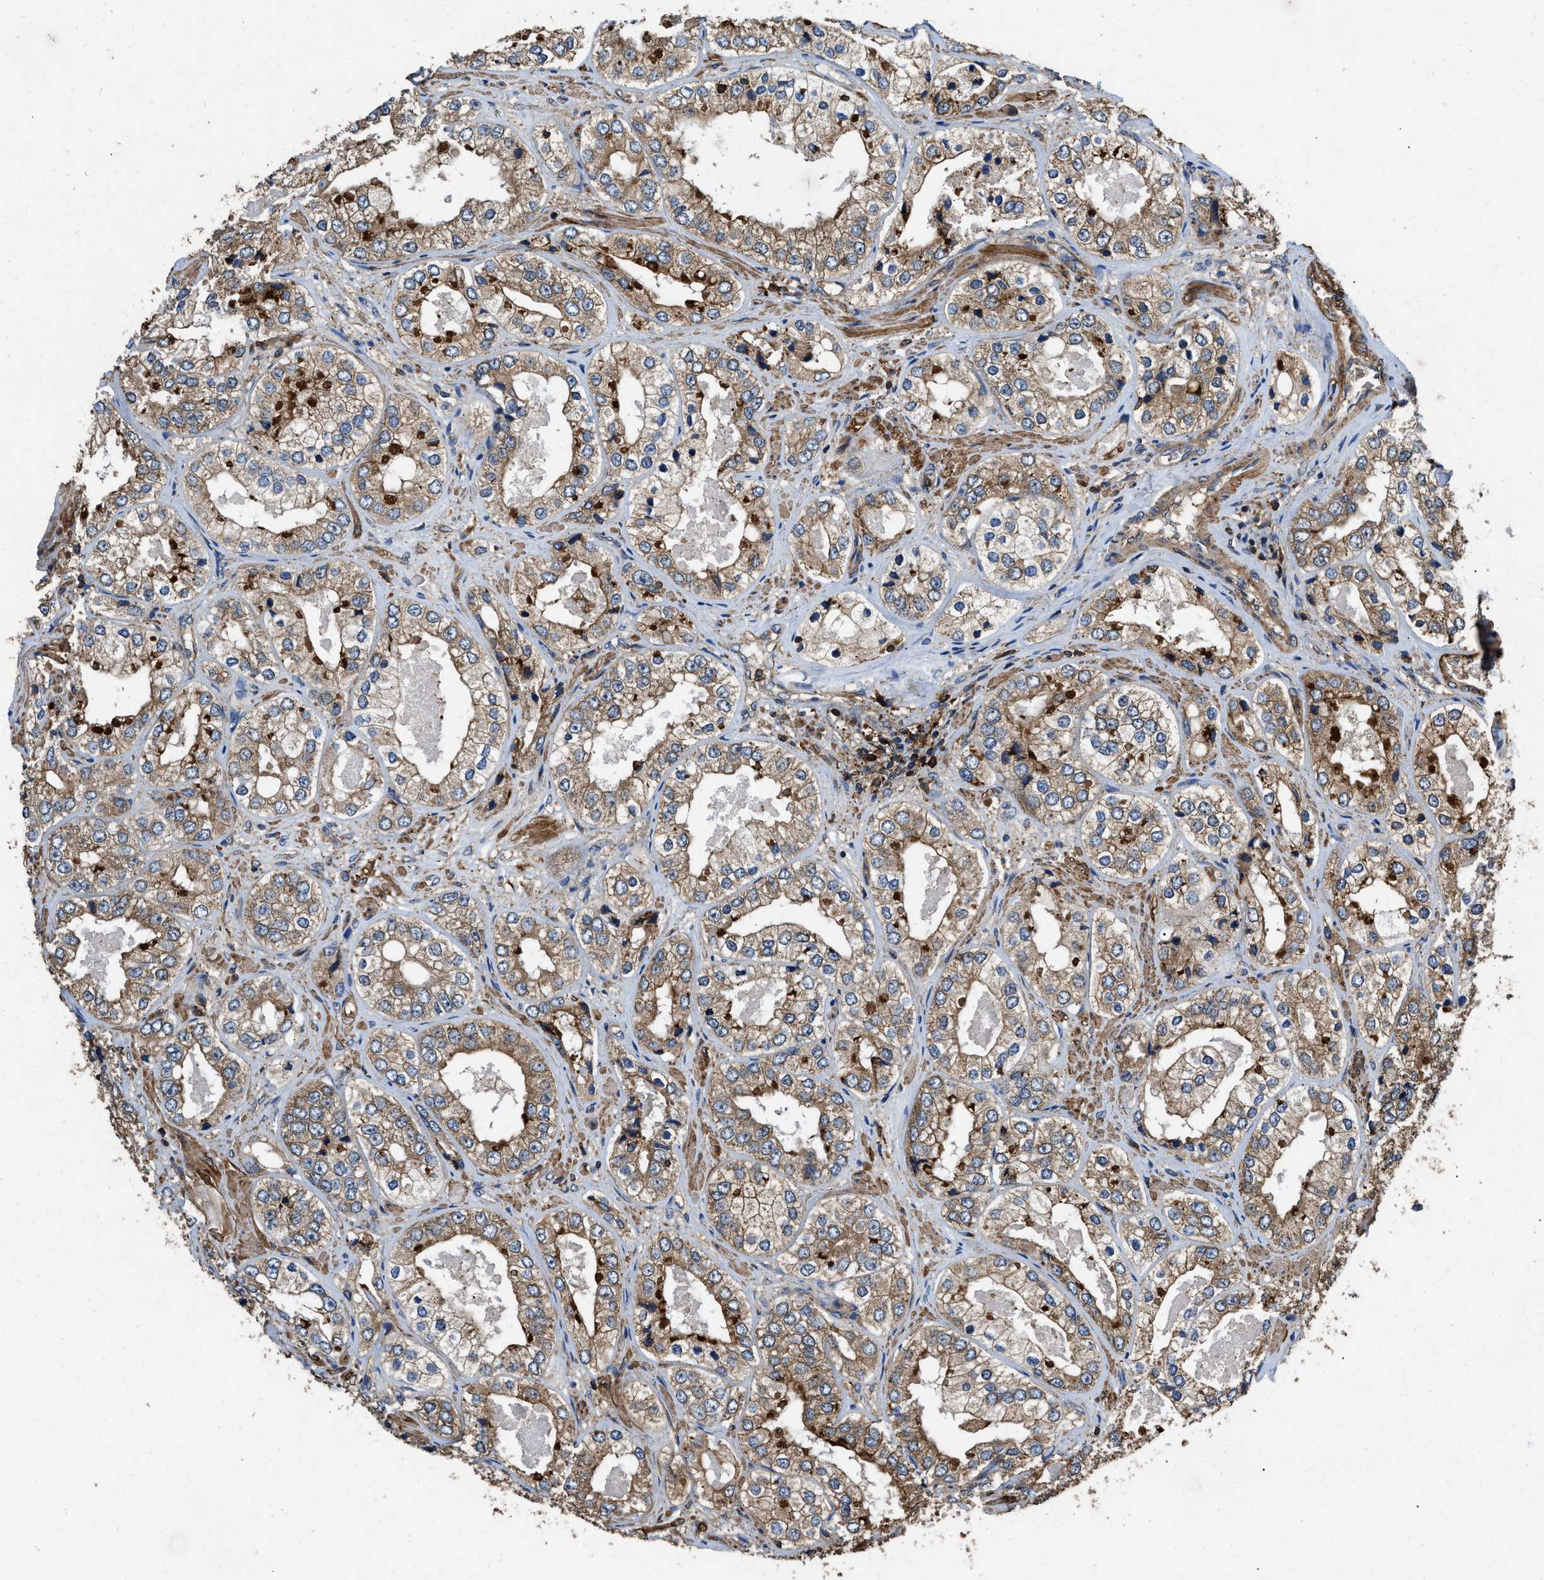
{"staining": {"intensity": "moderate", "quantity": "25%-75%", "location": "cytoplasmic/membranous"}, "tissue": "prostate cancer", "cell_type": "Tumor cells", "image_type": "cancer", "snomed": [{"axis": "morphology", "description": "Adenocarcinoma, High grade"}, {"axis": "topography", "description": "Prostate"}], "caption": "Immunohistochemical staining of prostate high-grade adenocarcinoma exhibits medium levels of moderate cytoplasmic/membranous staining in approximately 25%-75% of tumor cells.", "gene": "LINGO2", "patient": {"sex": "male", "age": 61}}